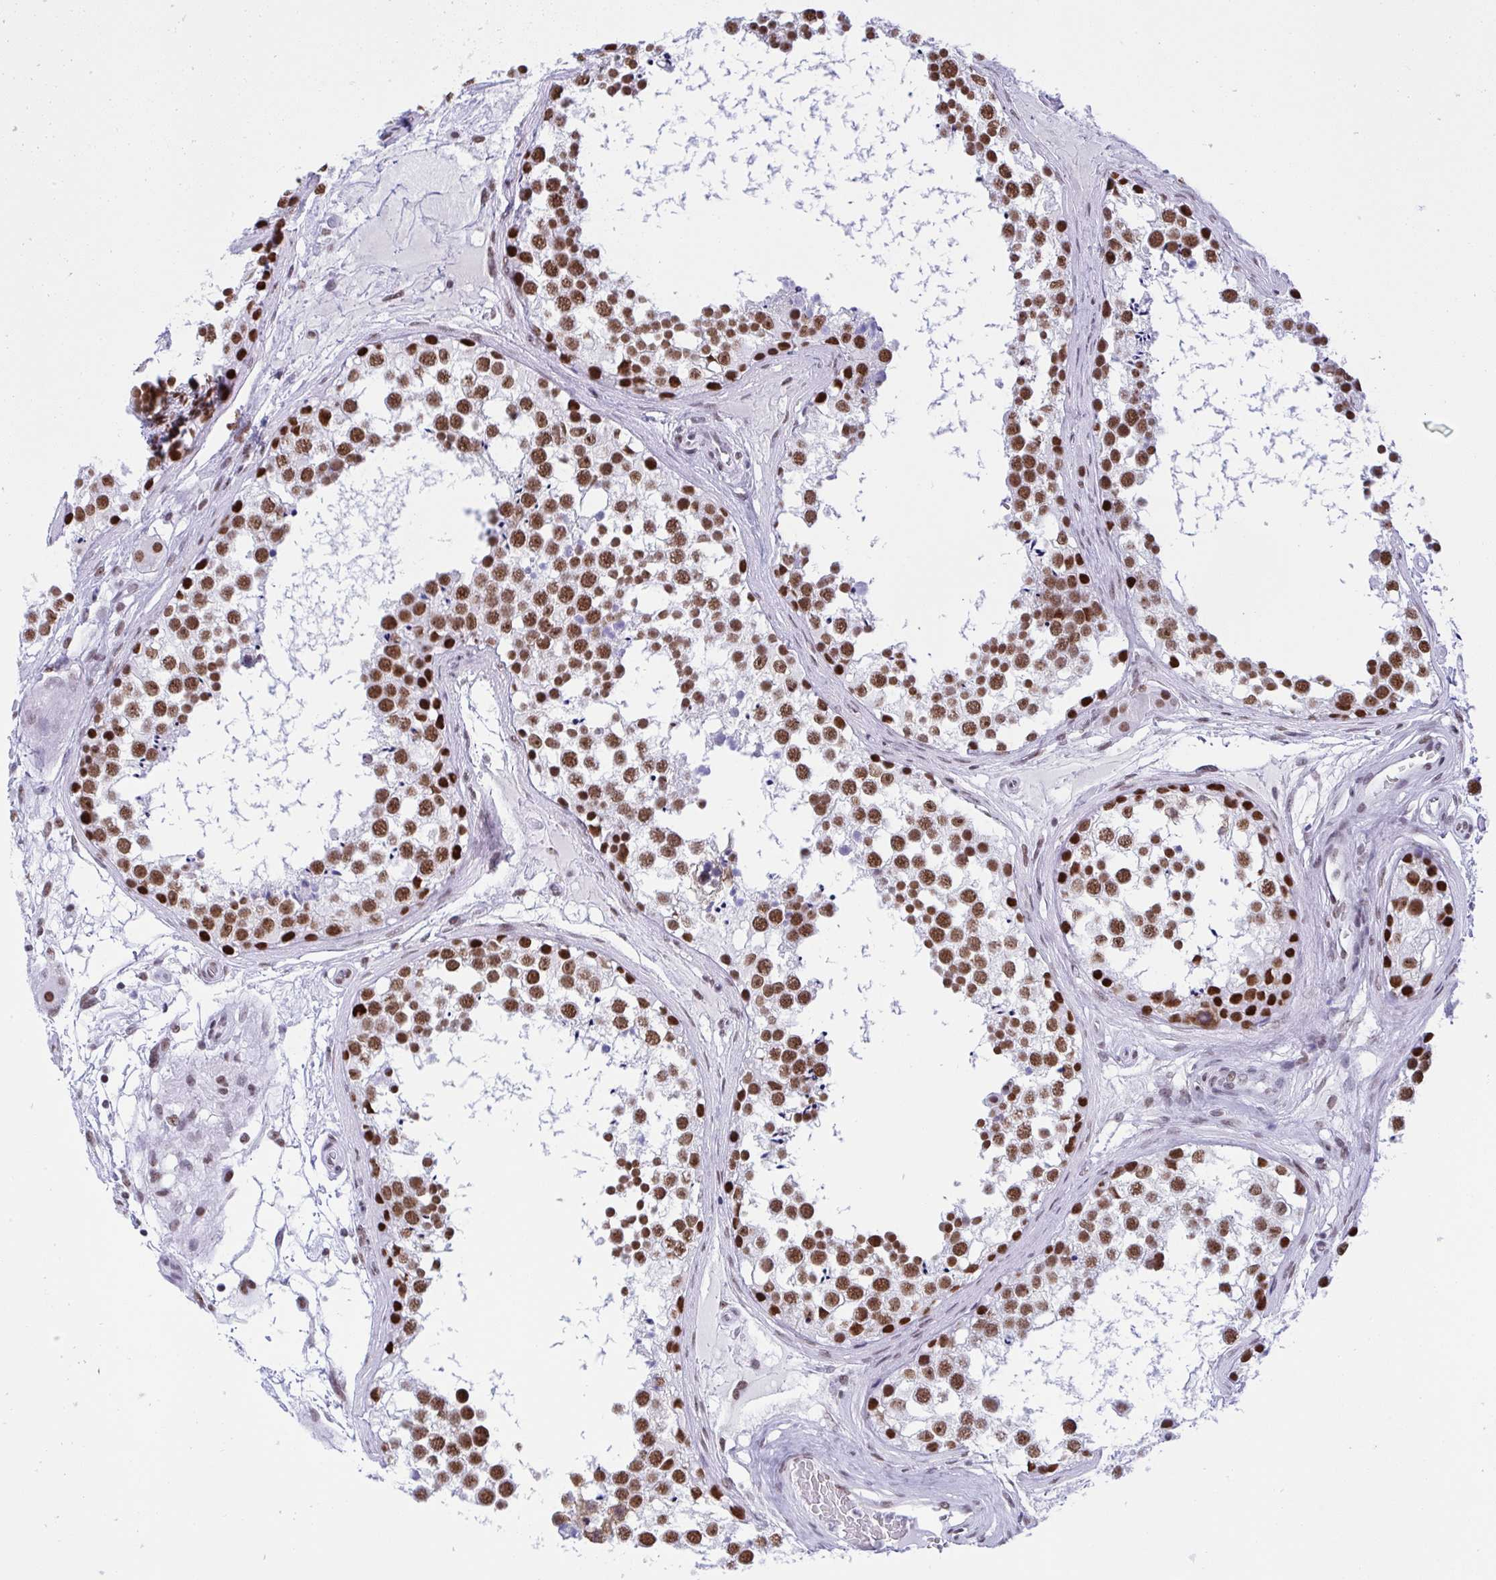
{"staining": {"intensity": "strong", "quantity": ">75%", "location": "nuclear"}, "tissue": "testis", "cell_type": "Cells in seminiferous ducts", "image_type": "normal", "snomed": [{"axis": "morphology", "description": "Normal tissue, NOS"}, {"axis": "morphology", "description": "Seminoma, NOS"}, {"axis": "topography", "description": "Testis"}], "caption": "DAB immunohistochemical staining of normal testis exhibits strong nuclear protein positivity in approximately >75% of cells in seminiferous ducts. (brown staining indicates protein expression, while blue staining denotes nuclei).", "gene": "DDX52", "patient": {"sex": "male", "age": 65}}